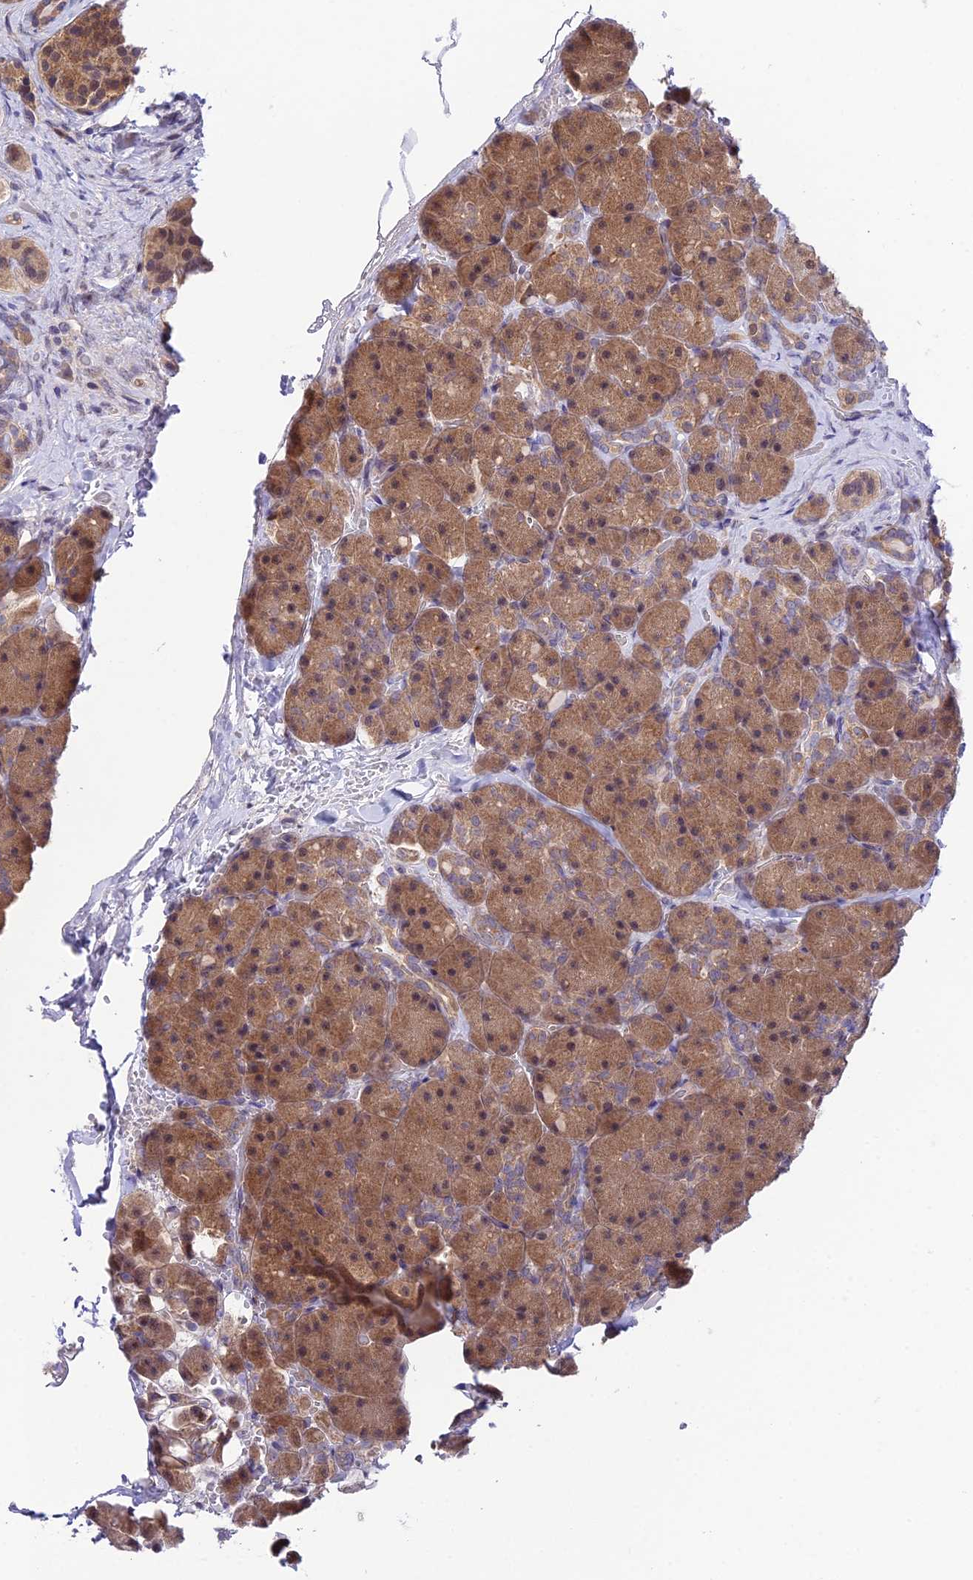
{"staining": {"intensity": "moderate", "quantity": ">75%", "location": "cytoplasmic/membranous,nuclear"}, "tissue": "pancreas", "cell_type": "Exocrine glandular cells", "image_type": "normal", "snomed": [{"axis": "morphology", "description": "Normal tissue, NOS"}, {"axis": "topography", "description": "Pancreas"}], "caption": "A brown stain labels moderate cytoplasmic/membranous,nuclear expression of a protein in exocrine glandular cells of benign pancreas. (Stains: DAB (3,3'-diaminobenzidine) in brown, nuclei in blue, Microscopy: brightfield microscopy at high magnification).", "gene": "TRIM40", "patient": {"sex": "male", "age": 36}}